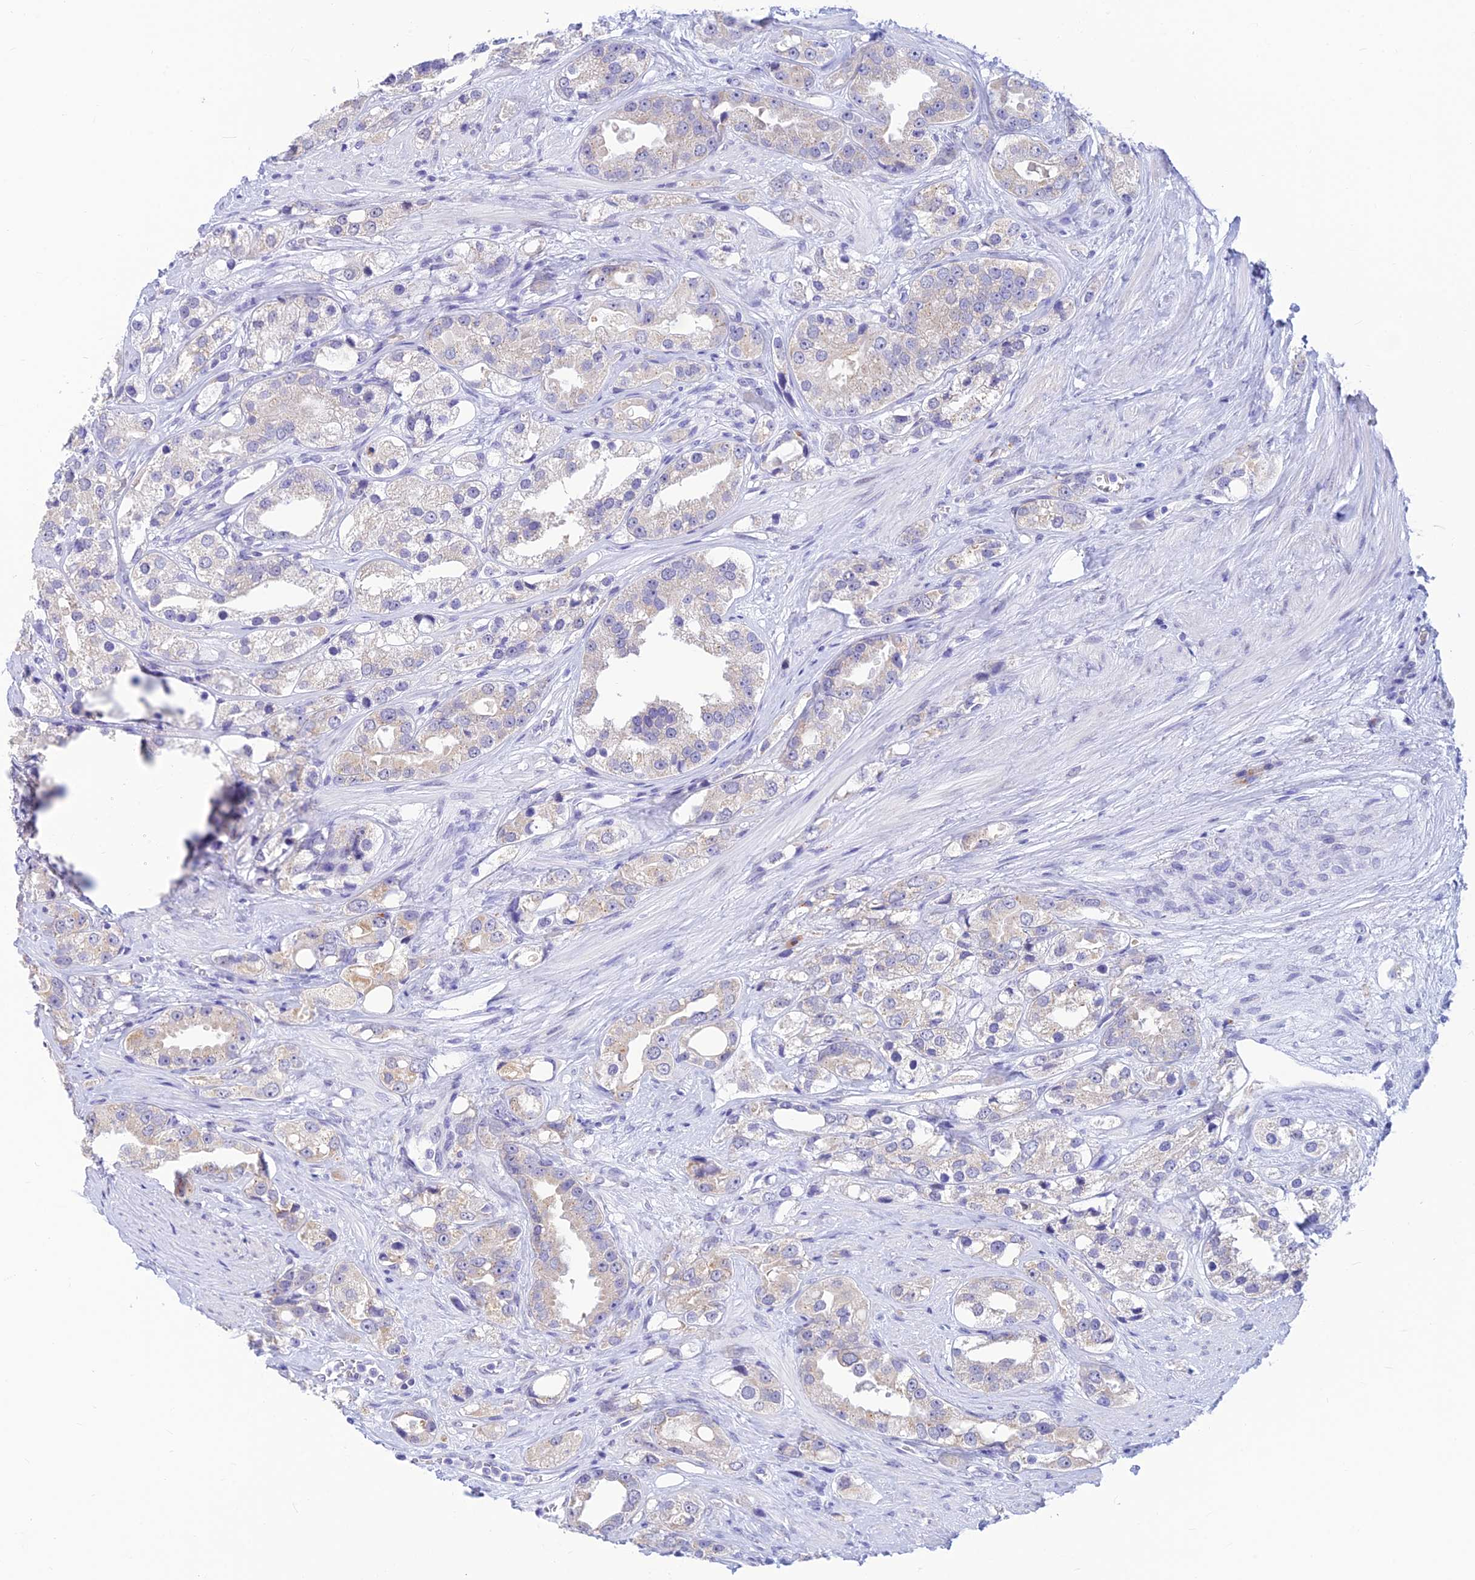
{"staining": {"intensity": "negative", "quantity": "none", "location": "none"}, "tissue": "prostate cancer", "cell_type": "Tumor cells", "image_type": "cancer", "snomed": [{"axis": "morphology", "description": "Adenocarcinoma, NOS"}, {"axis": "topography", "description": "Prostate"}], "caption": "Prostate adenocarcinoma was stained to show a protein in brown. There is no significant positivity in tumor cells. (DAB (3,3'-diaminobenzidine) immunohistochemistry with hematoxylin counter stain).", "gene": "INKA1", "patient": {"sex": "male", "age": 79}}